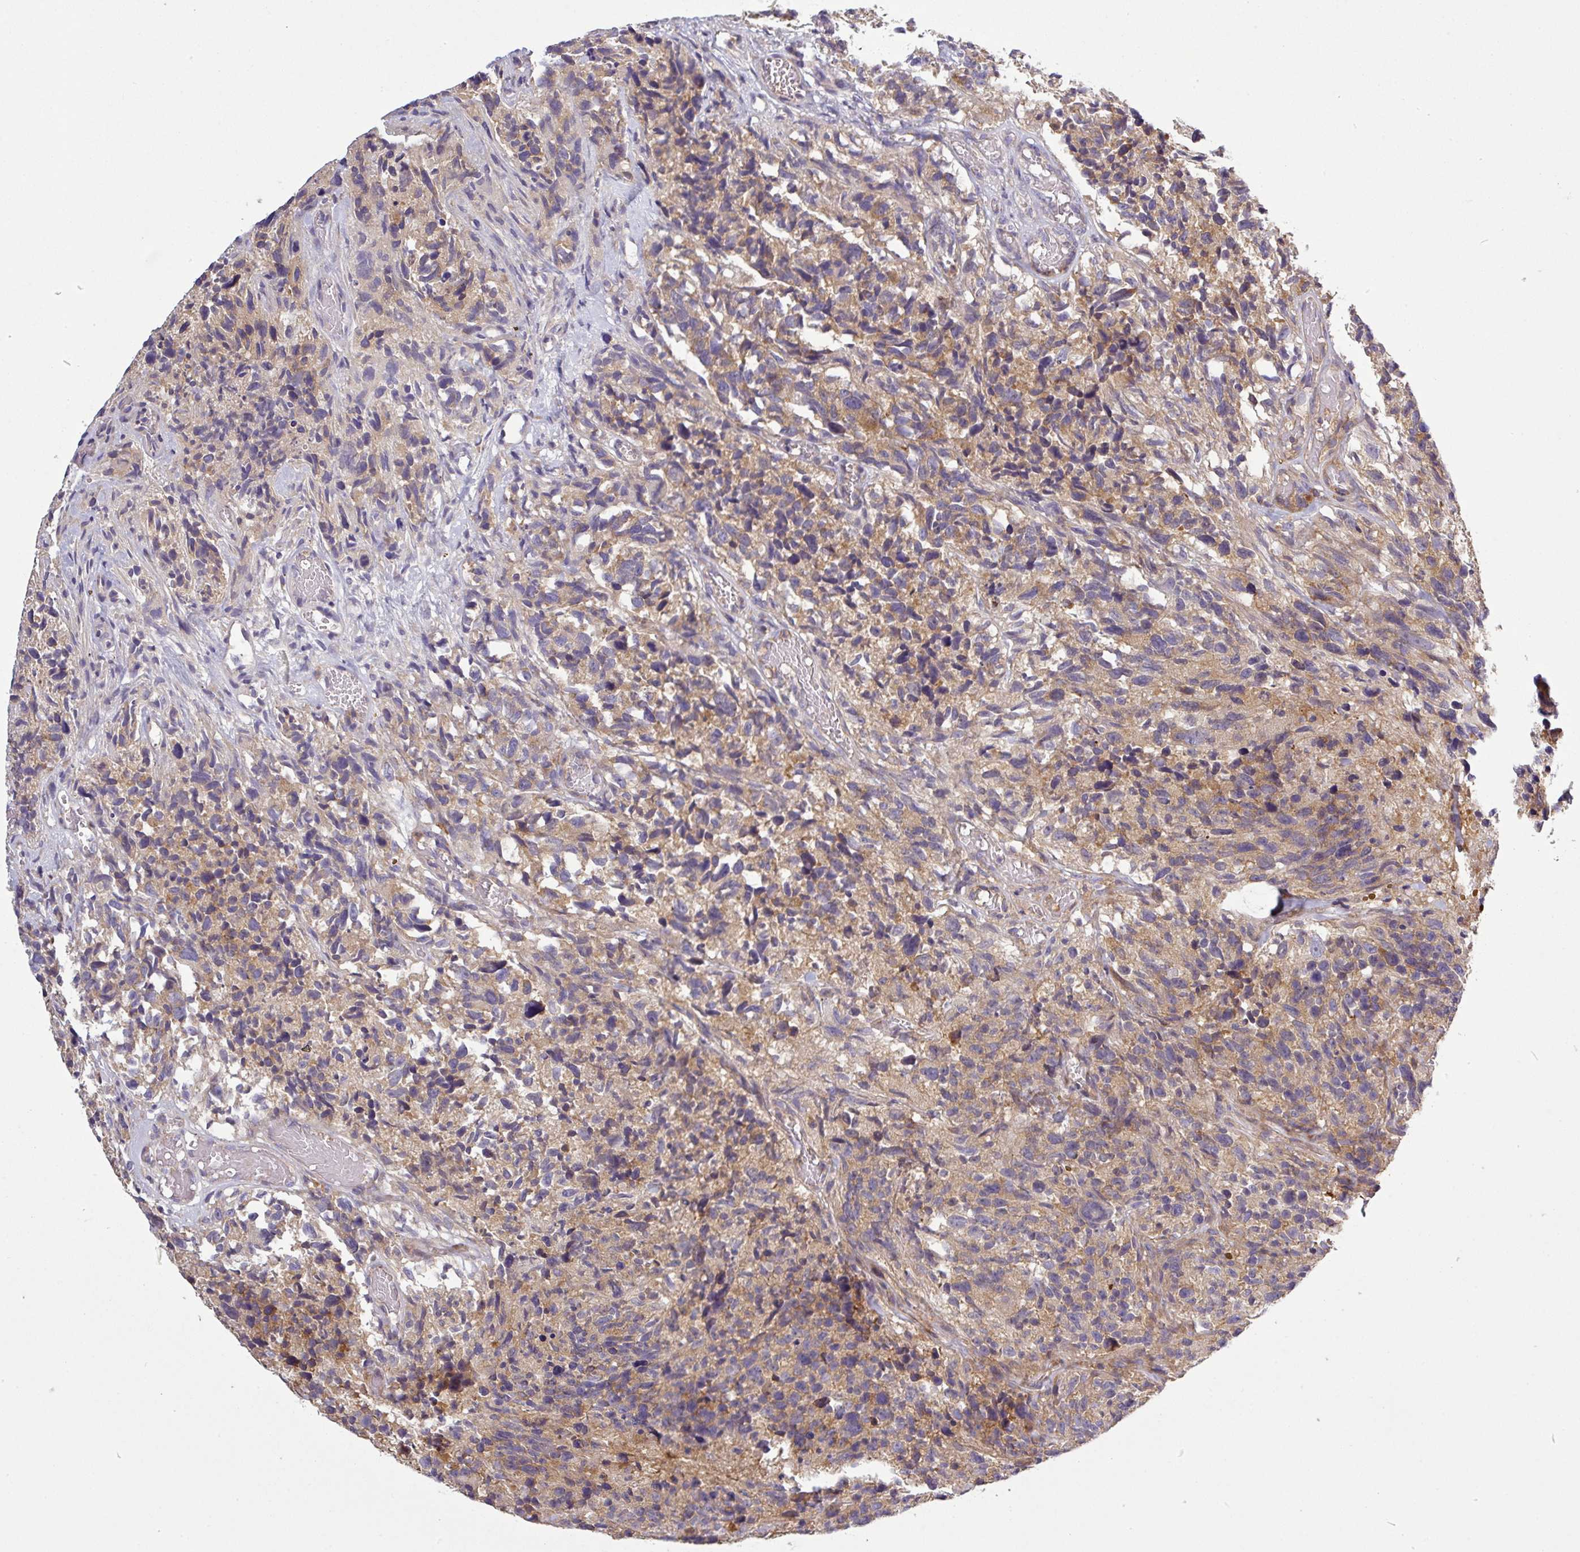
{"staining": {"intensity": "moderate", "quantity": "25%-75%", "location": "cytoplasmic/membranous"}, "tissue": "glioma", "cell_type": "Tumor cells", "image_type": "cancer", "snomed": [{"axis": "morphology", "description": "Glioma, malignant, High grade"}, {"axis": "topography", "description": "Brain"}], "caption": "Human glioma stained with a brown dye shows moderate cytoplasmic/membranous positive staining in approximately 25%-75% of tumor cells.", "gene": "LRRC74B", "patient": {"sex": "male", "age": 69}}